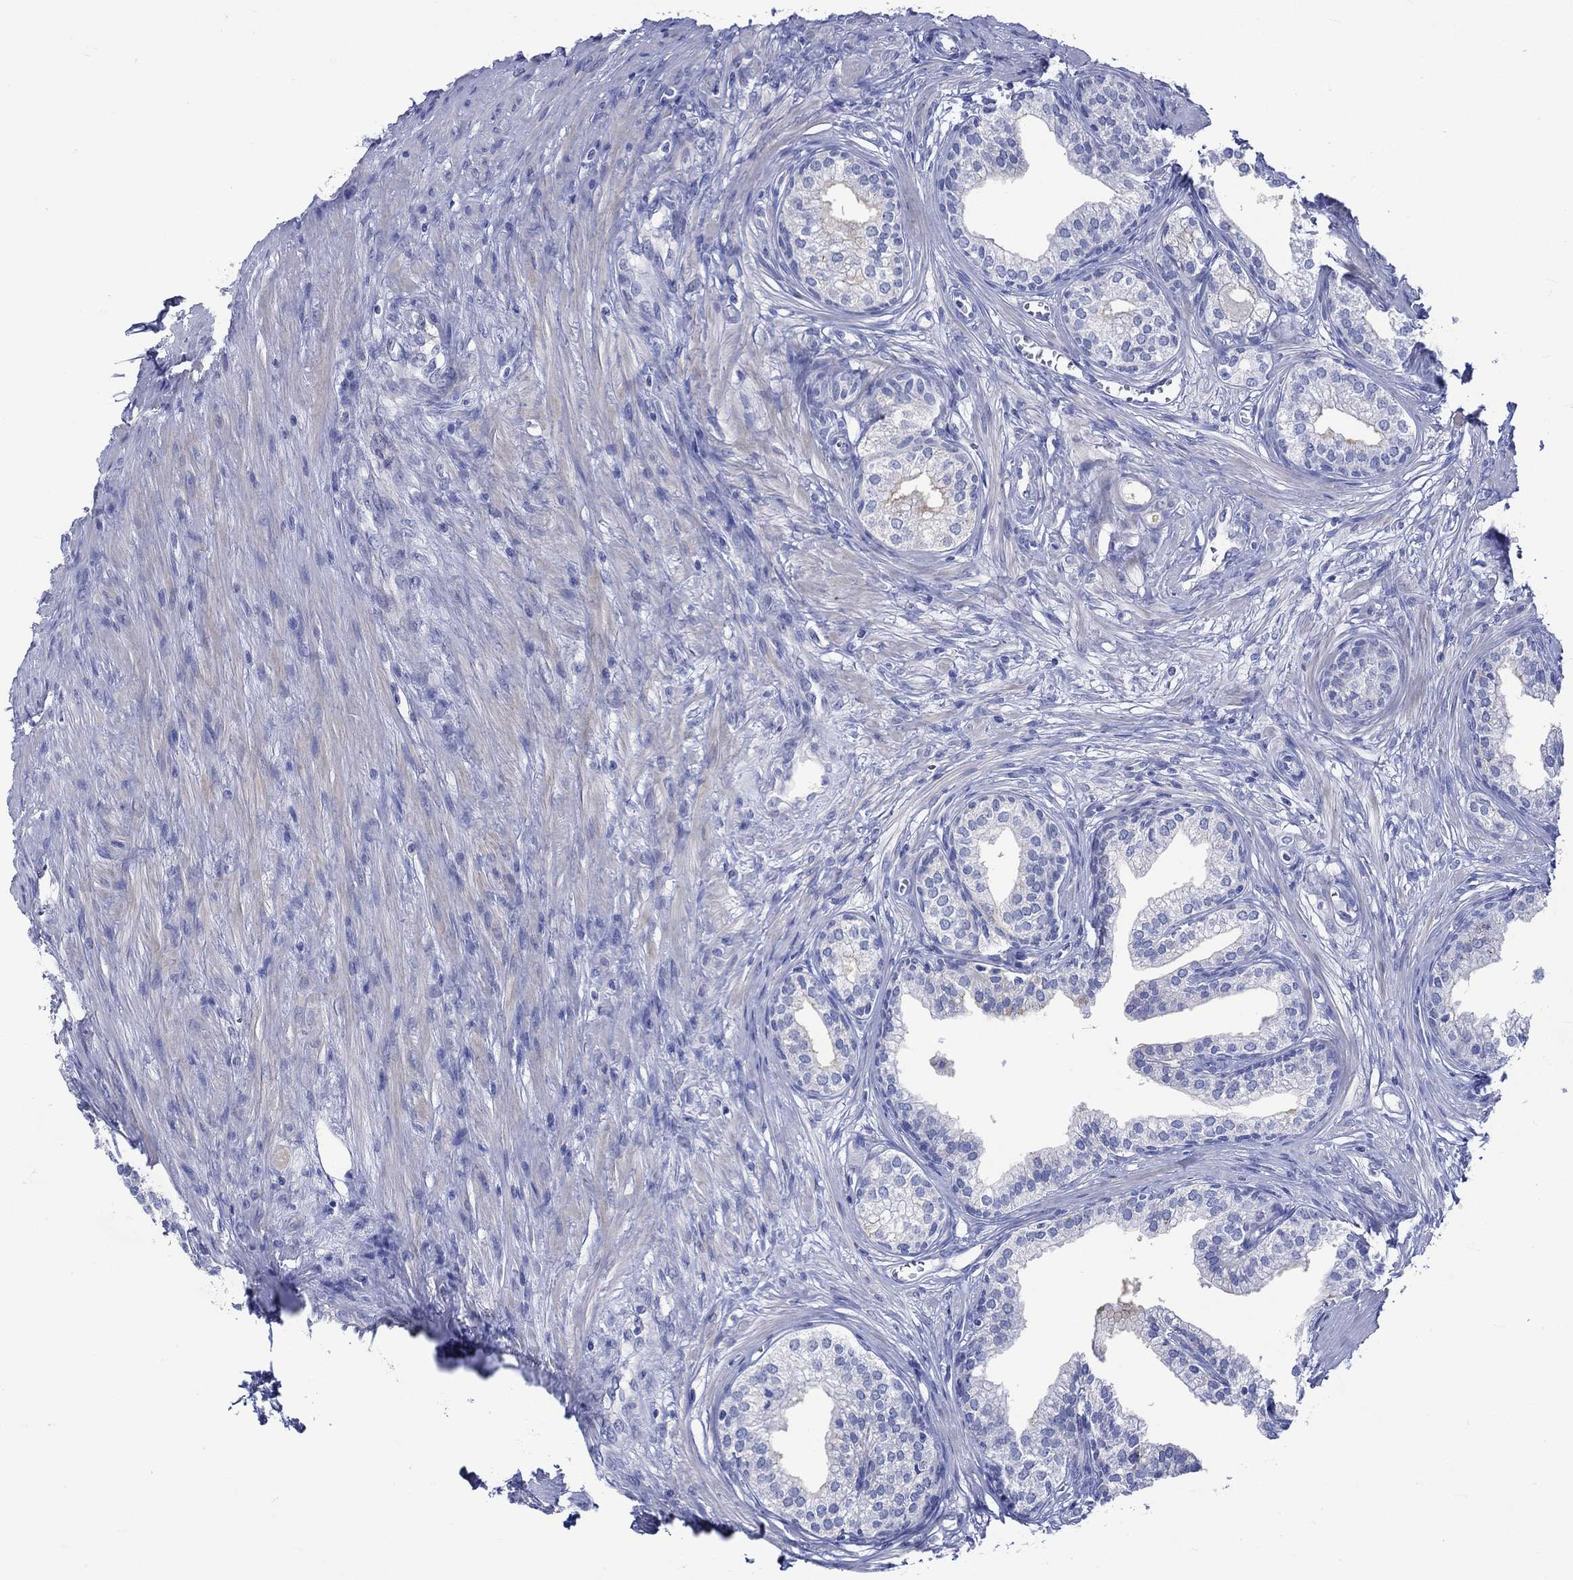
{"staining": {"intensity": "negative", "quantity": "none", "location": "none"}, "tissue": "prostate", "cell_type": "Glandular cells", "image_type": "normal", "snomed": [{"axis": "morphology", "description": "Normal tissue, NOS"}, {"axis": "topography", "description": "Prostate"}], "caption": "High power microscopy photomicrograph of an immunohistochemistry (IHC) micrograph of normal prostate, revealing no significant positivity in glandular cells.", "gene": "NRIP3", "patient": {"sex": "male", "age": 65}}